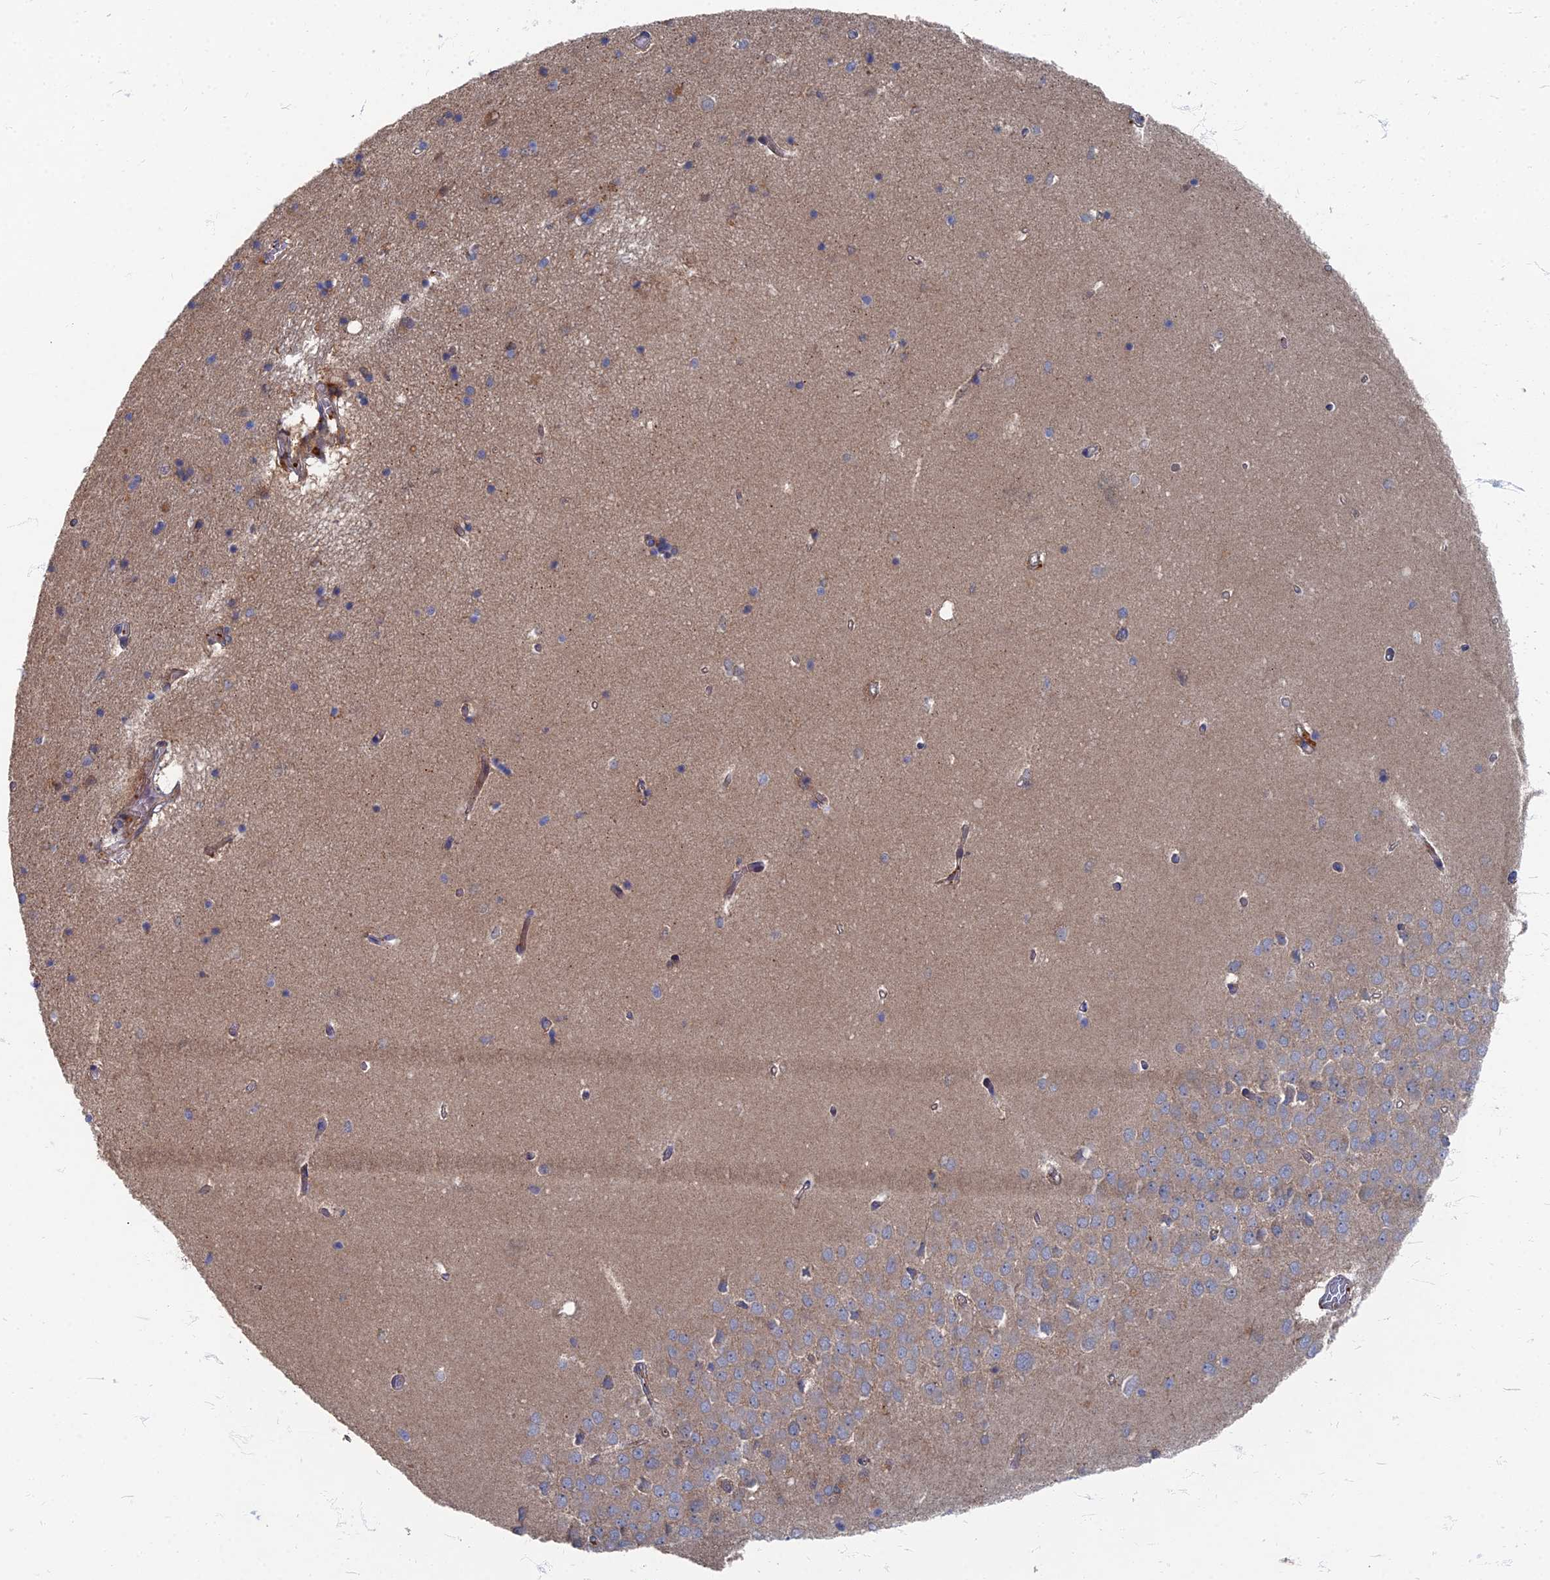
{"staining": {"intensity": "moderate", "quantity": "<25%", "location": "cytoplasmic/membranous"}, "tissue": "hippocampus", "cell_type": "Glial cells", "image_type": "normal", "snomed": [{"axis": "morphology", "description": "Normal tissue, NOS"}, {"axis": "topography", "description": "Hippocampus"}], "caption": "A high-resolution photomicrograph shows IHC staining of benign hippocampus, which demonstrates moderate cytoplasmic/membranous positivity in about <25% of glial cells. (Stains: DAB in brown, nuclei in blue, Microscopy: brightfield microscopy at high magnification).", "gene": "PPCDC", "patient": {"sex": "male", "age": 45}}